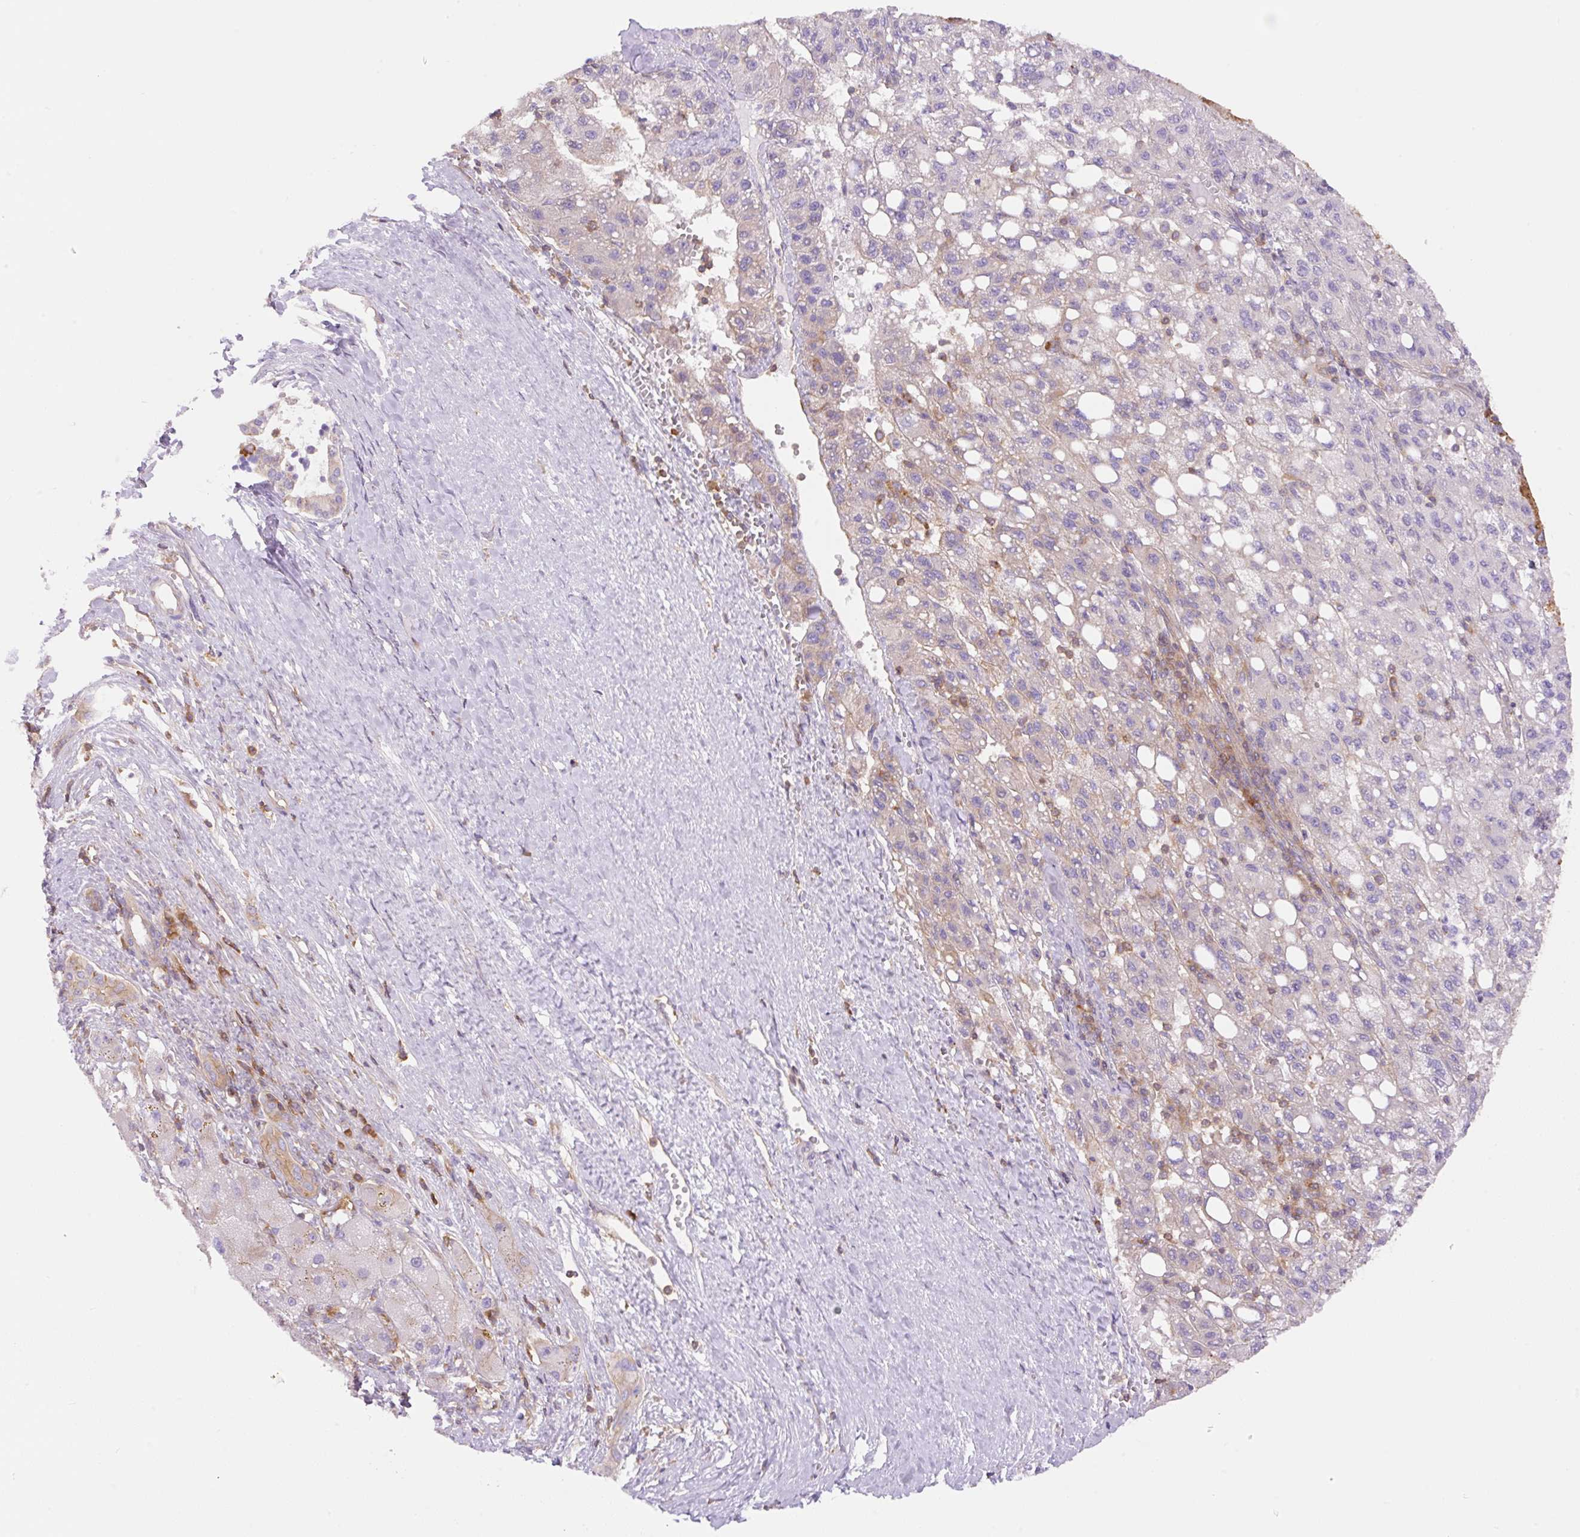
{"staining": {"intensity": "negative", "quantity": "none", "location": "none"}, "tissue": "liver cancer", "cell_type": "Tumor cells", "image_type": "cancer", "snomed": [{"axis": "morphology", "description": "Carcinoma, Hepatocellular, NOS"}, {"axis": "topography", "description": "Liver"}], "caption": "Protein analysis of hepatocellular carcinoma (liver) displays no significant staining in tumor cells.", "gene": "DNM2", "patient": {"sex": "female", "age": 82}}